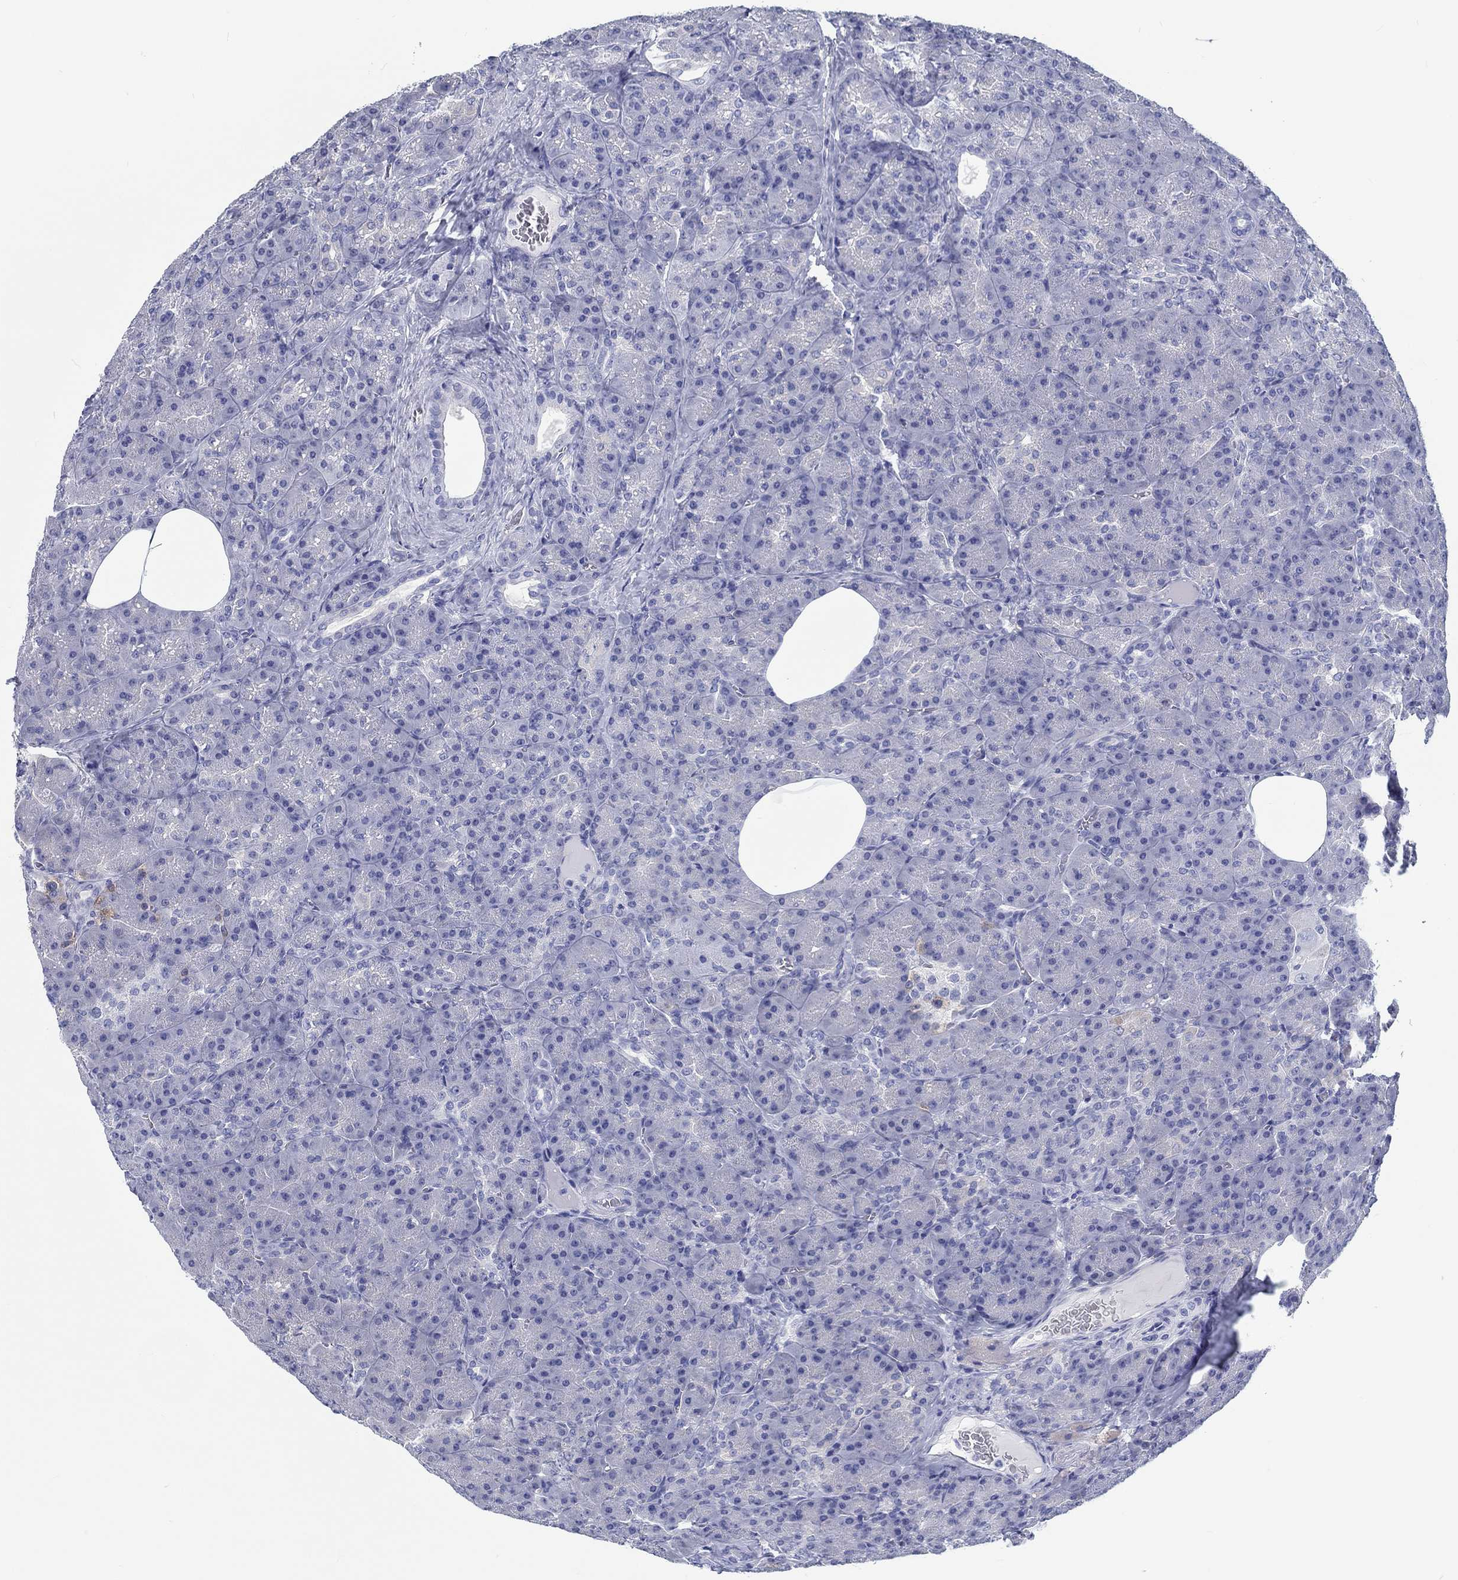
{"staining": {"intensity": "negative", "quantity": "none", "location": "none"}, "tissue": "pancreas", "cell_type": "Exocrine glandular cells", "image_type": "normal", "snomed": [{"axis": "morphology", "description": "Normal tissue, NOS"}, {"axis": "topography", "description": "Pancreas"}], "caption": "Normal pancreas was stained to show a protein in brown. There is no significant expression in exocrine glandular cells. (Immunohistochemistry (ihc), brightfield microscopy, high magnification).", "gene": "H1", "patient": {"sex": "male", "age": 57}}